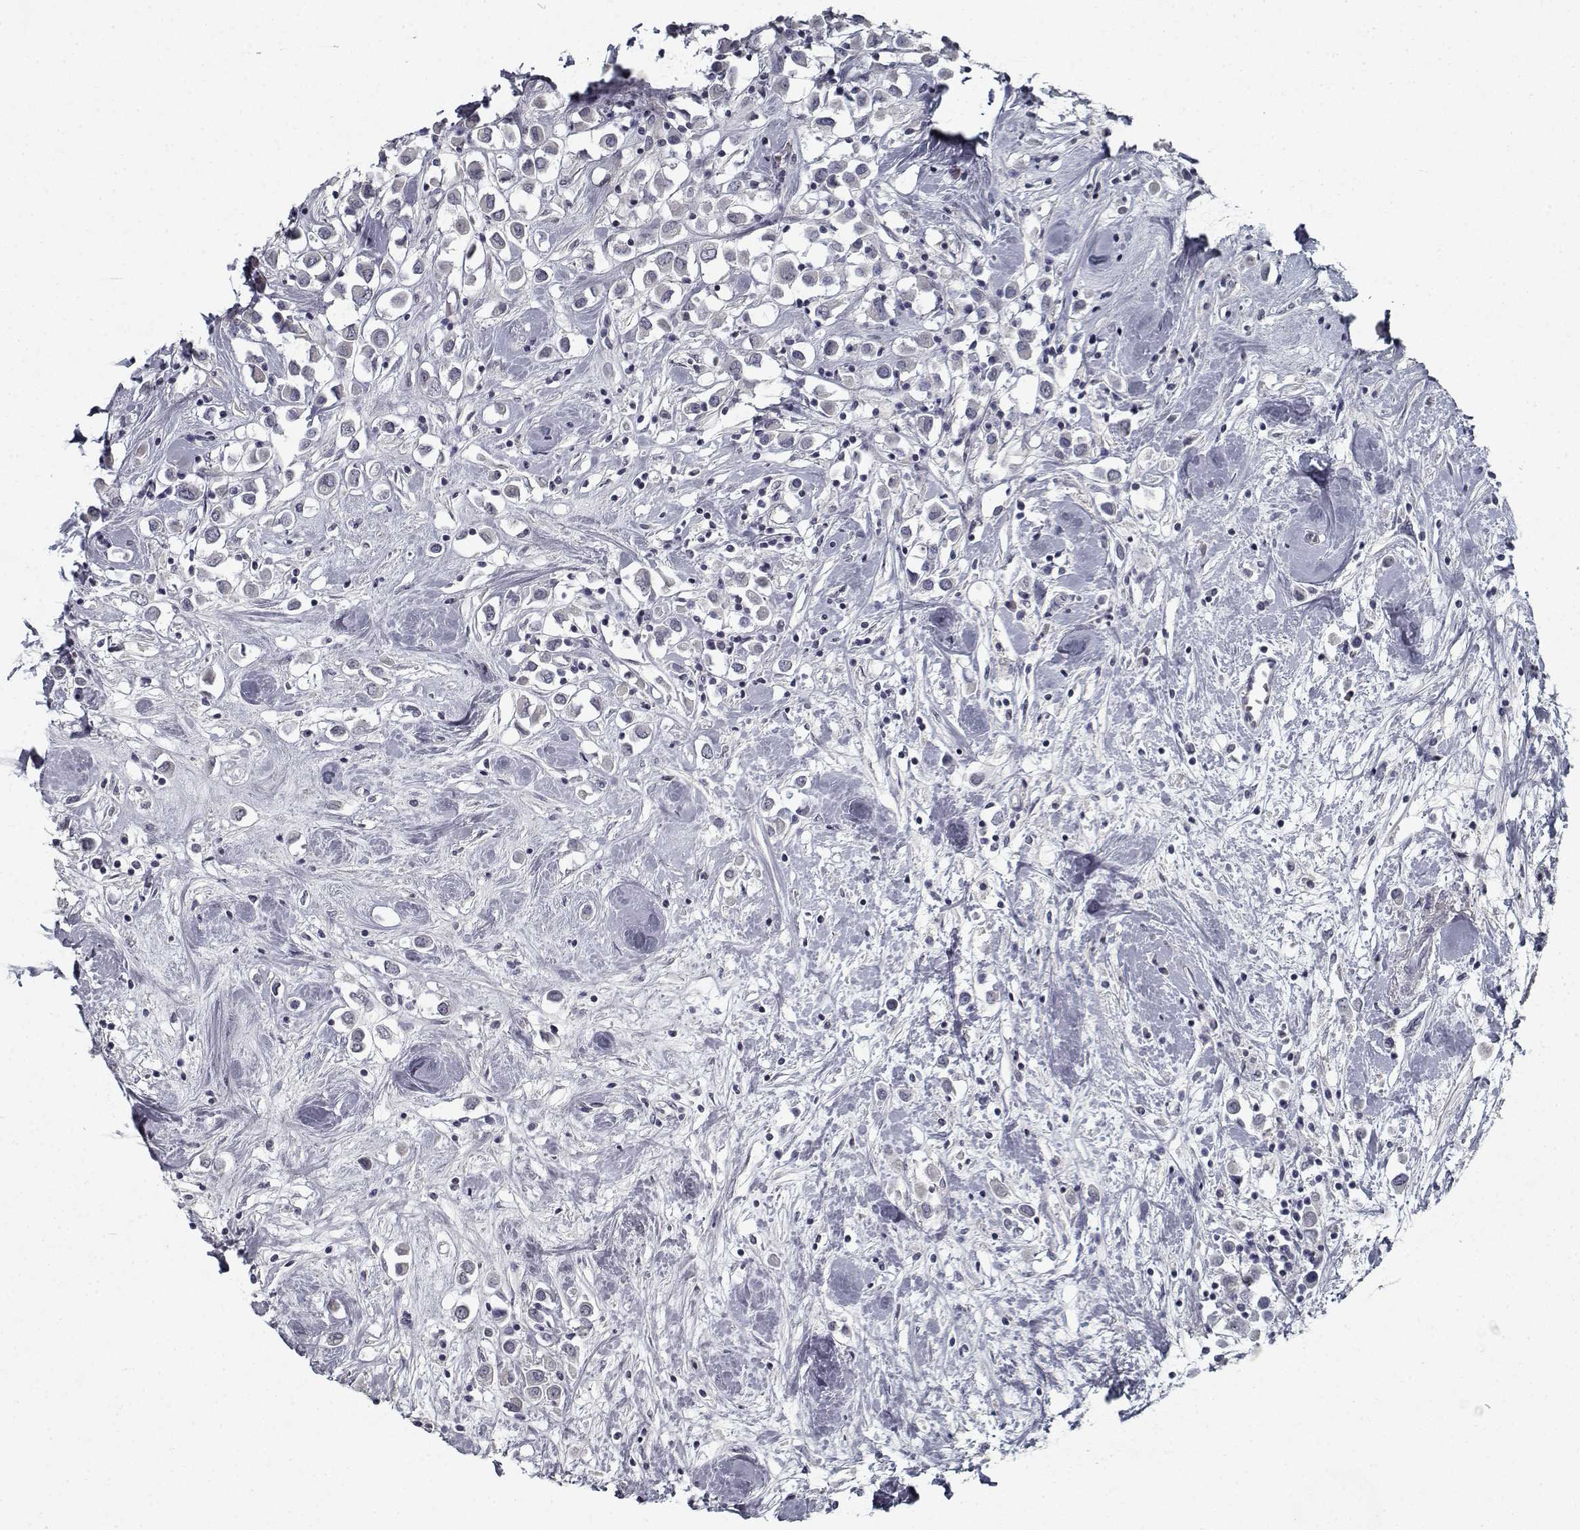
{"staining": {"intensity": "negative", "quantity": "none", "location": "none"}, "tissue": "breast cancer", "cell_type": "Tumor cells", "image_type": "cancer", "snomed": [{"axis": "morphology", "description": "Duct carcinoma"}, {"axis": "topography", "description": "Breast"}], "caption": "Breast cancer (intraductal carcinoma) was stained to show a protein in brown. There is no significant staining in tumor cells.", "gene": "GAD2", "patient": {"sex": "female", "age": 61}}